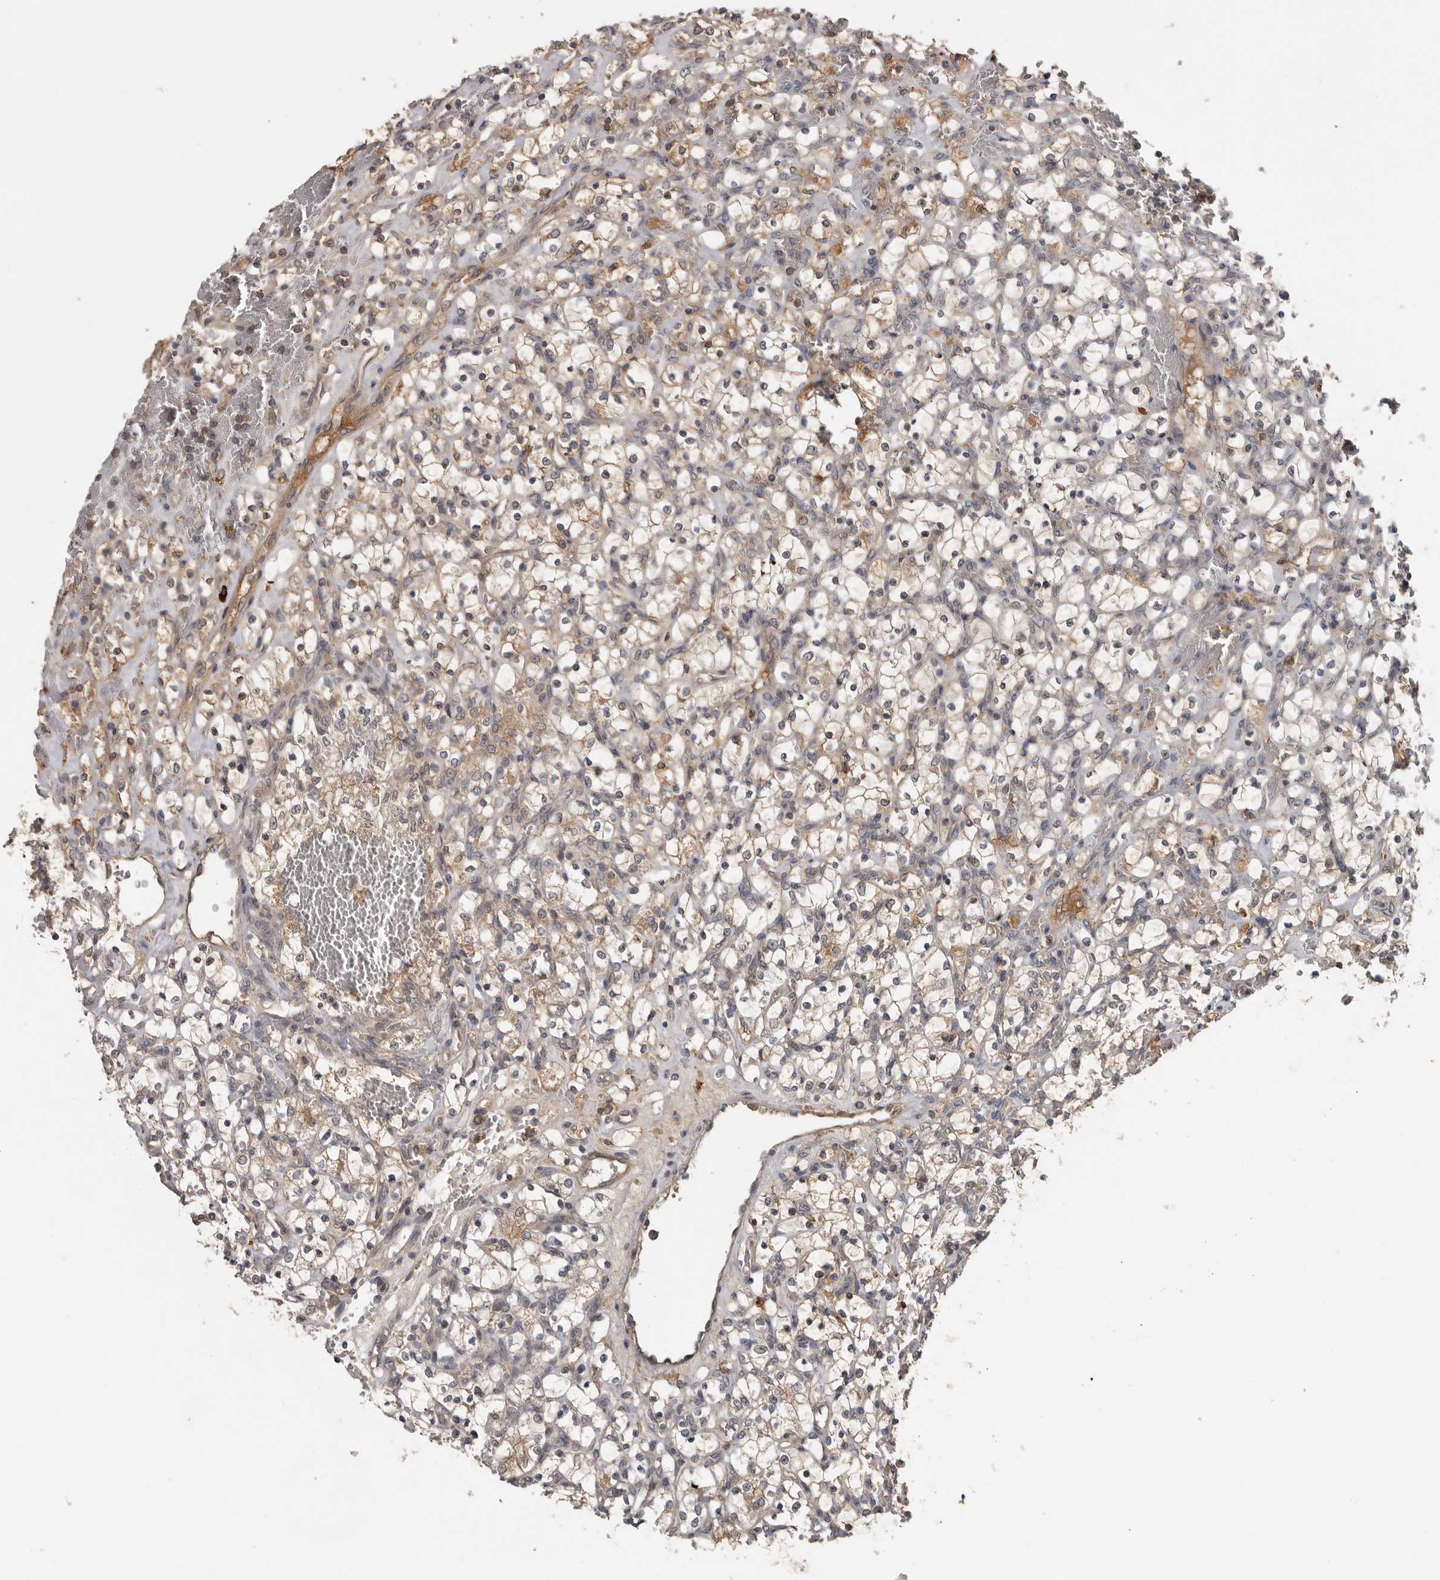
{"staining": {"intensity": "weak", "quantity": "<25%", "location": "cytoplasmic/membranous"}, "tissue": "renal cancer", "cell_type": "Tumor cells", "image_type": "cancer", "snomed": [{"axis": "morphology", "description": "Adenocarcinoma, NOS"}, {"axis": "topography", "description": "Kidney"}], "caption": "High power microscopy image of an IHC photomicrograph of adenocarcinoma (renal), revealing no significant staining in tumor cells.", "gene": "NMUR1", "patient": {"sex": "female", "age": 69}}